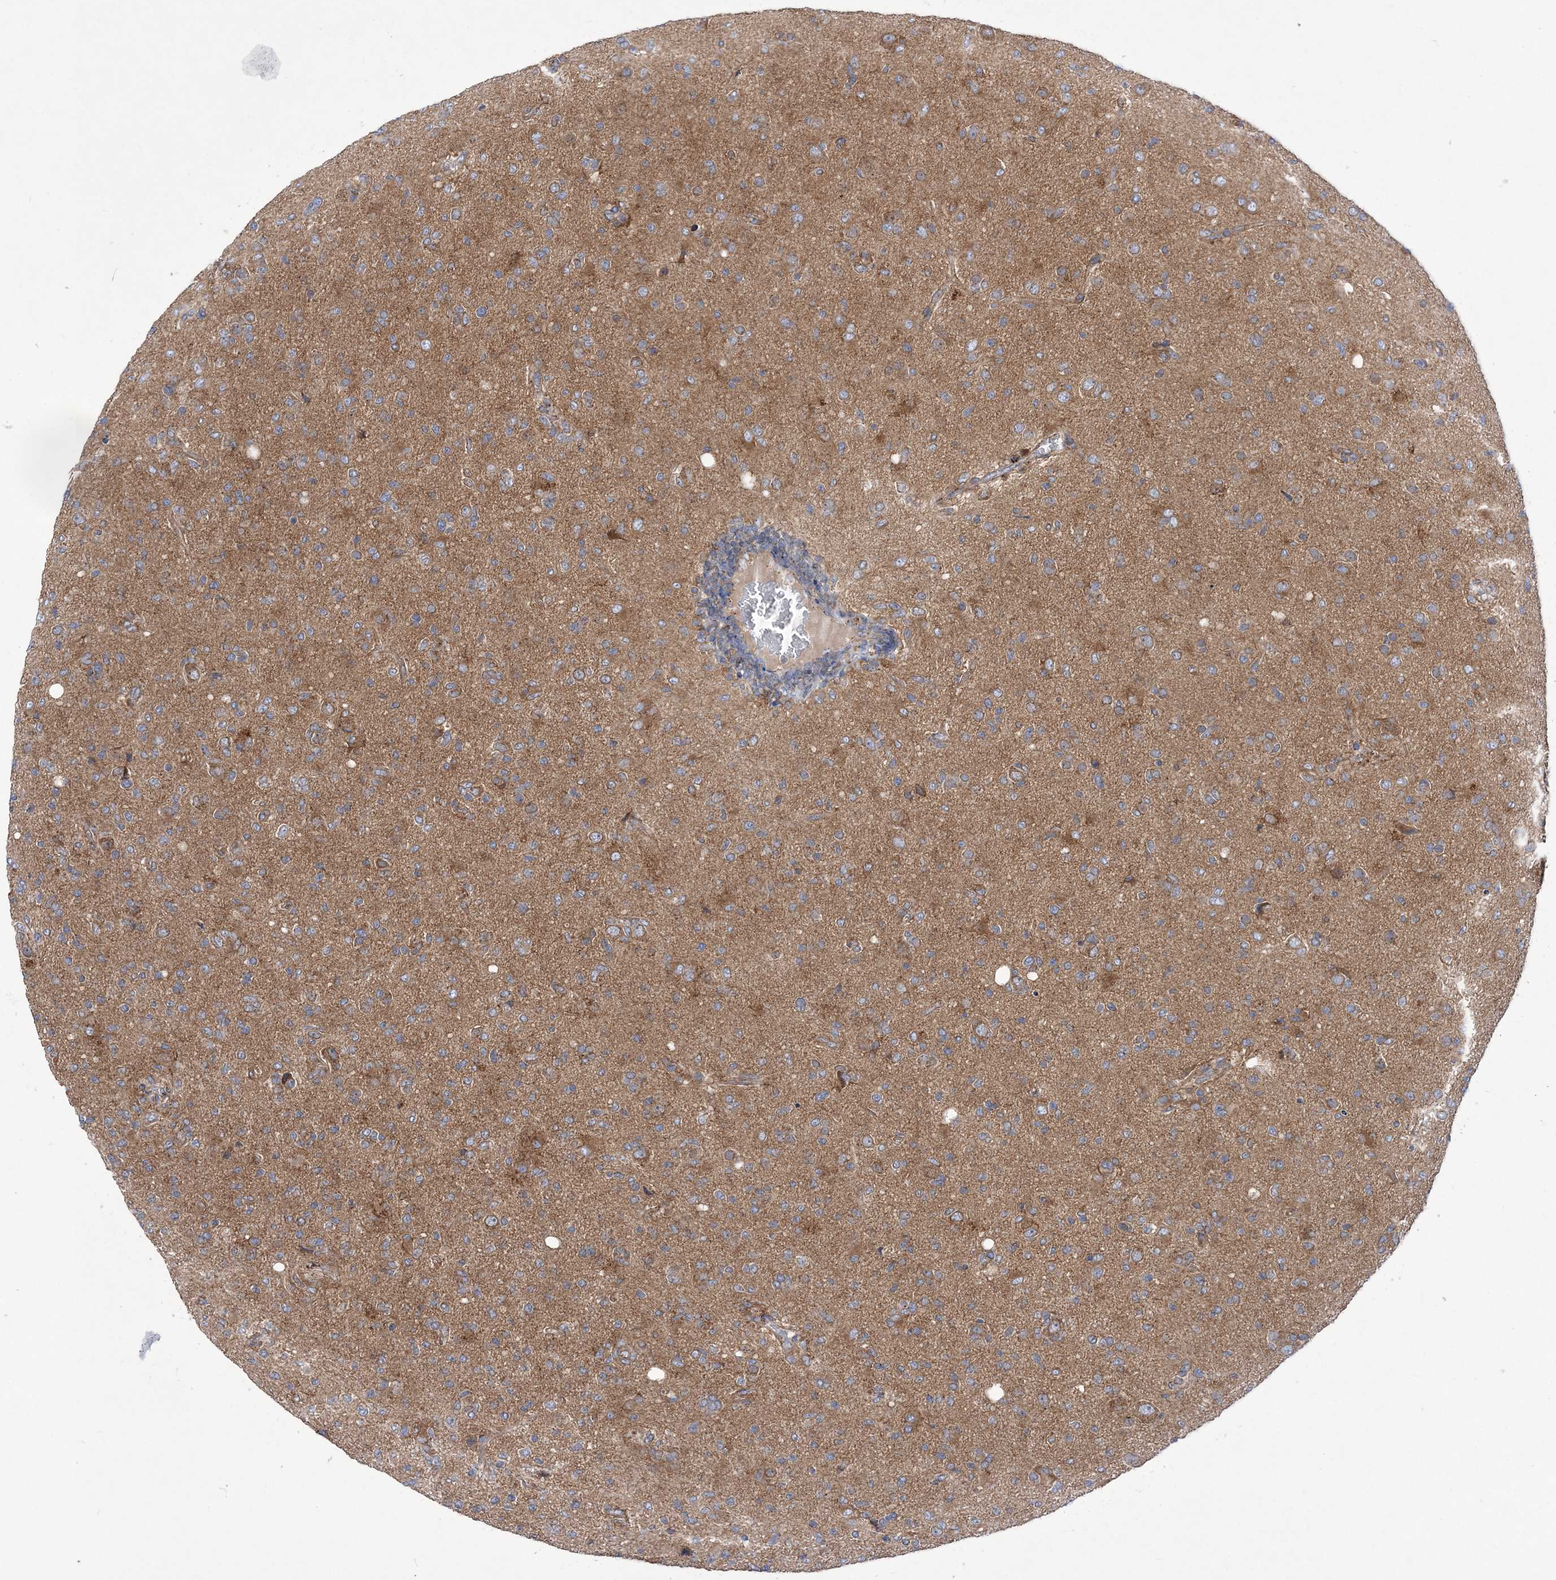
{"staining": {"intensity": "moderate", "quantity": "<25%", "location": "cytoplasmic/membranous"}, "tissue": "glioma", "cell_type": "Tumor cells", "image_type": "cancer", "snomed": [{"axis": "morphology", "description": "Glioma, malignant, High grade"}, {"axis": "topography", "description": "Brain"}], "caption": "A micrograph of human malignant high-grade glioma stained for a protein exhibits moderate cytoplasmic/membranous brown staining in tumor cells. The staining is performed using DAB brown chromogen to label protein expression. The nuclei are counter-stained blue using hematoxylin.", "gene": "COPB2", "patient": {"sex": "female", "age": 57}}